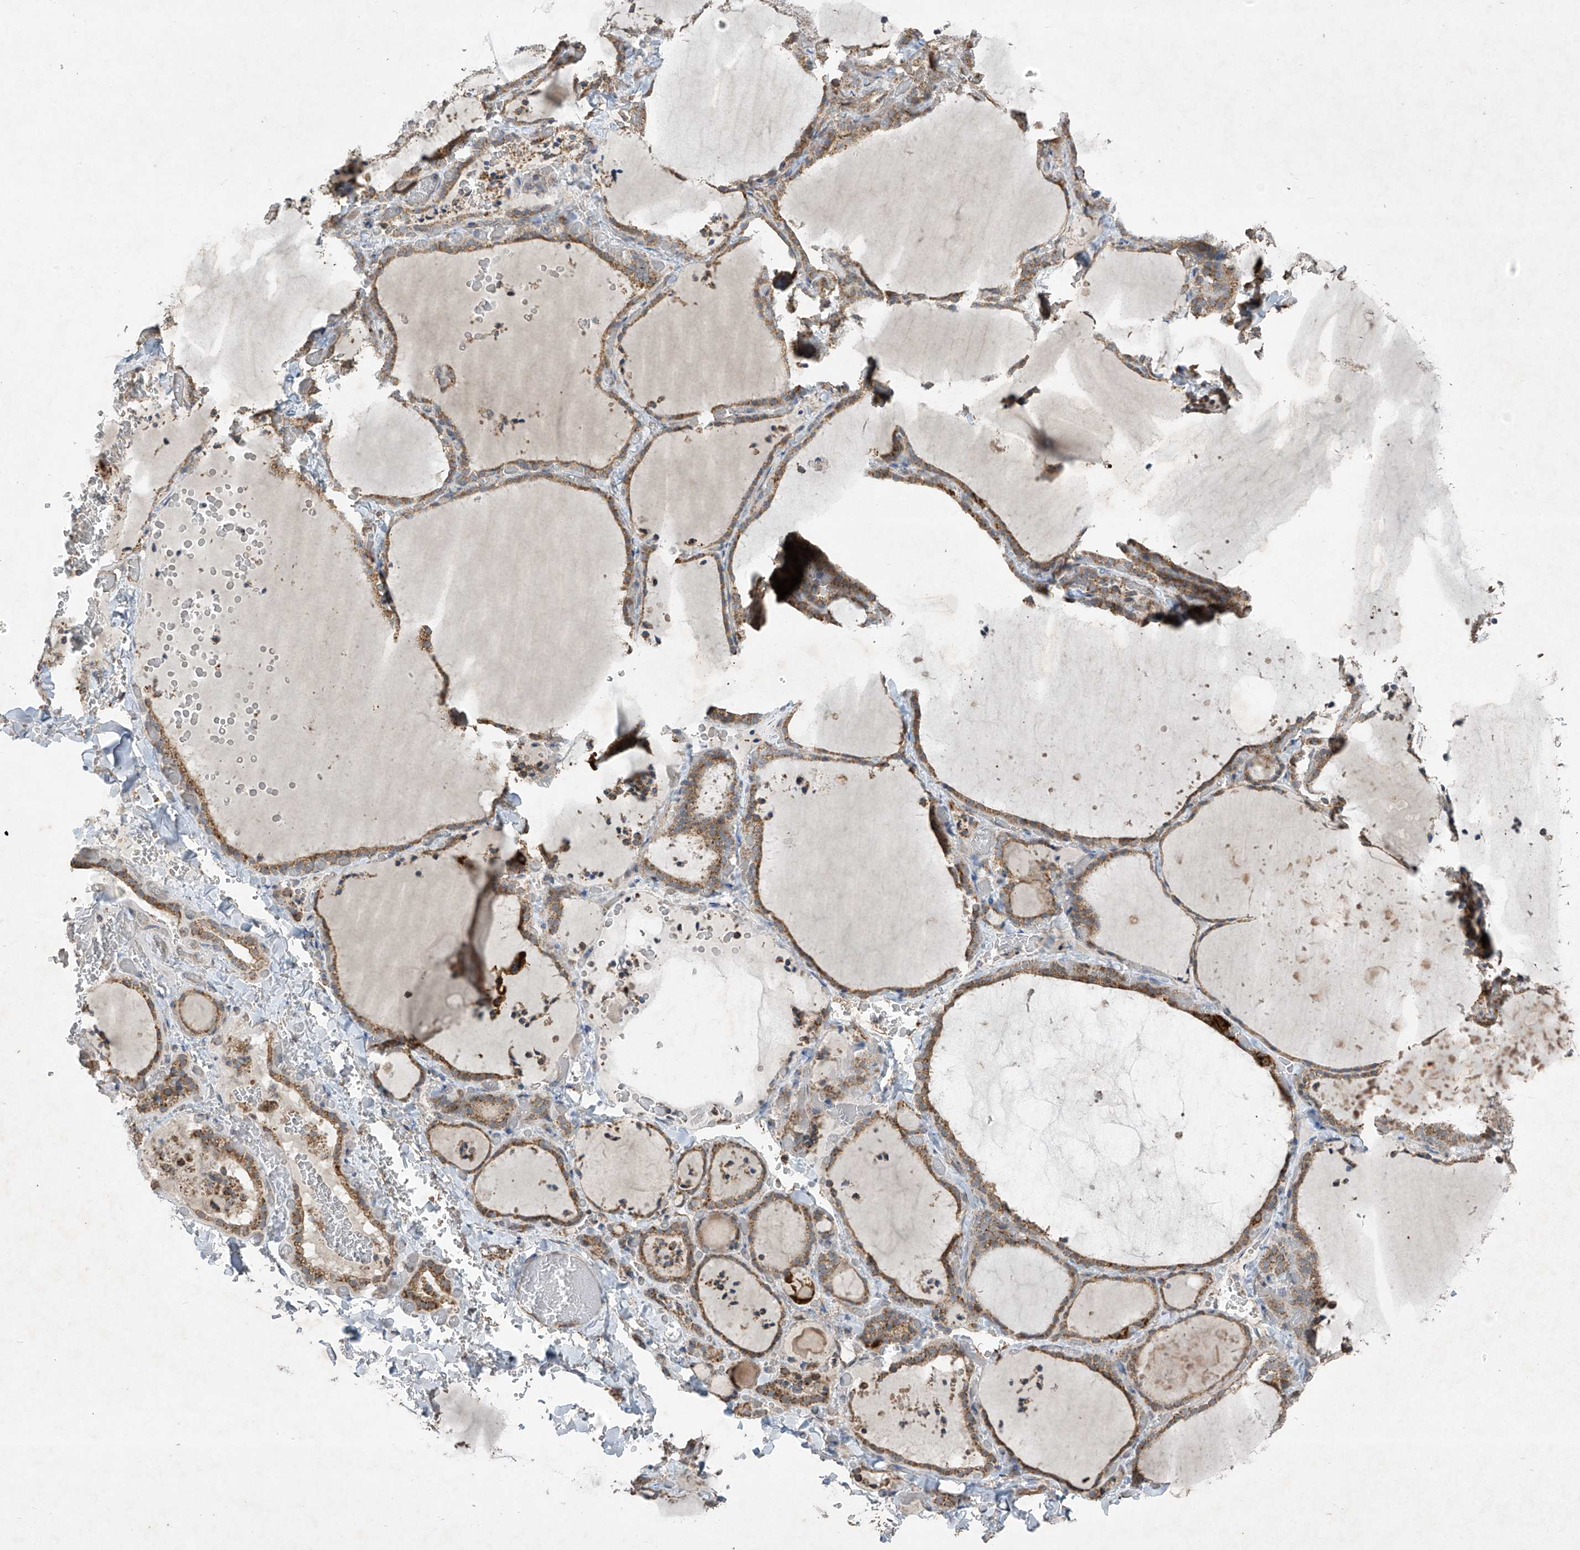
{"staining": {"intensity": "moderate", "quantity": "25%-75%", "location": "cytoplasmic/membranous"}, "tissue": "thyroid gland", "cell_type": "Glandular cells", "image_type": "normal", "snomed": [{"axis": "morphology", "description": "Normal tissue, NOS"}, {"axis": "topography", "description": "Thyroid gland"}], "caption": "Thyroid gland stained for a protein (brown) exhibits moderate cytoplasmic/membranous positive positivity in about 25%-75% of glandular cells.", "gene": "UQCC1", "patient": {"sex": "female", "age": 22}}